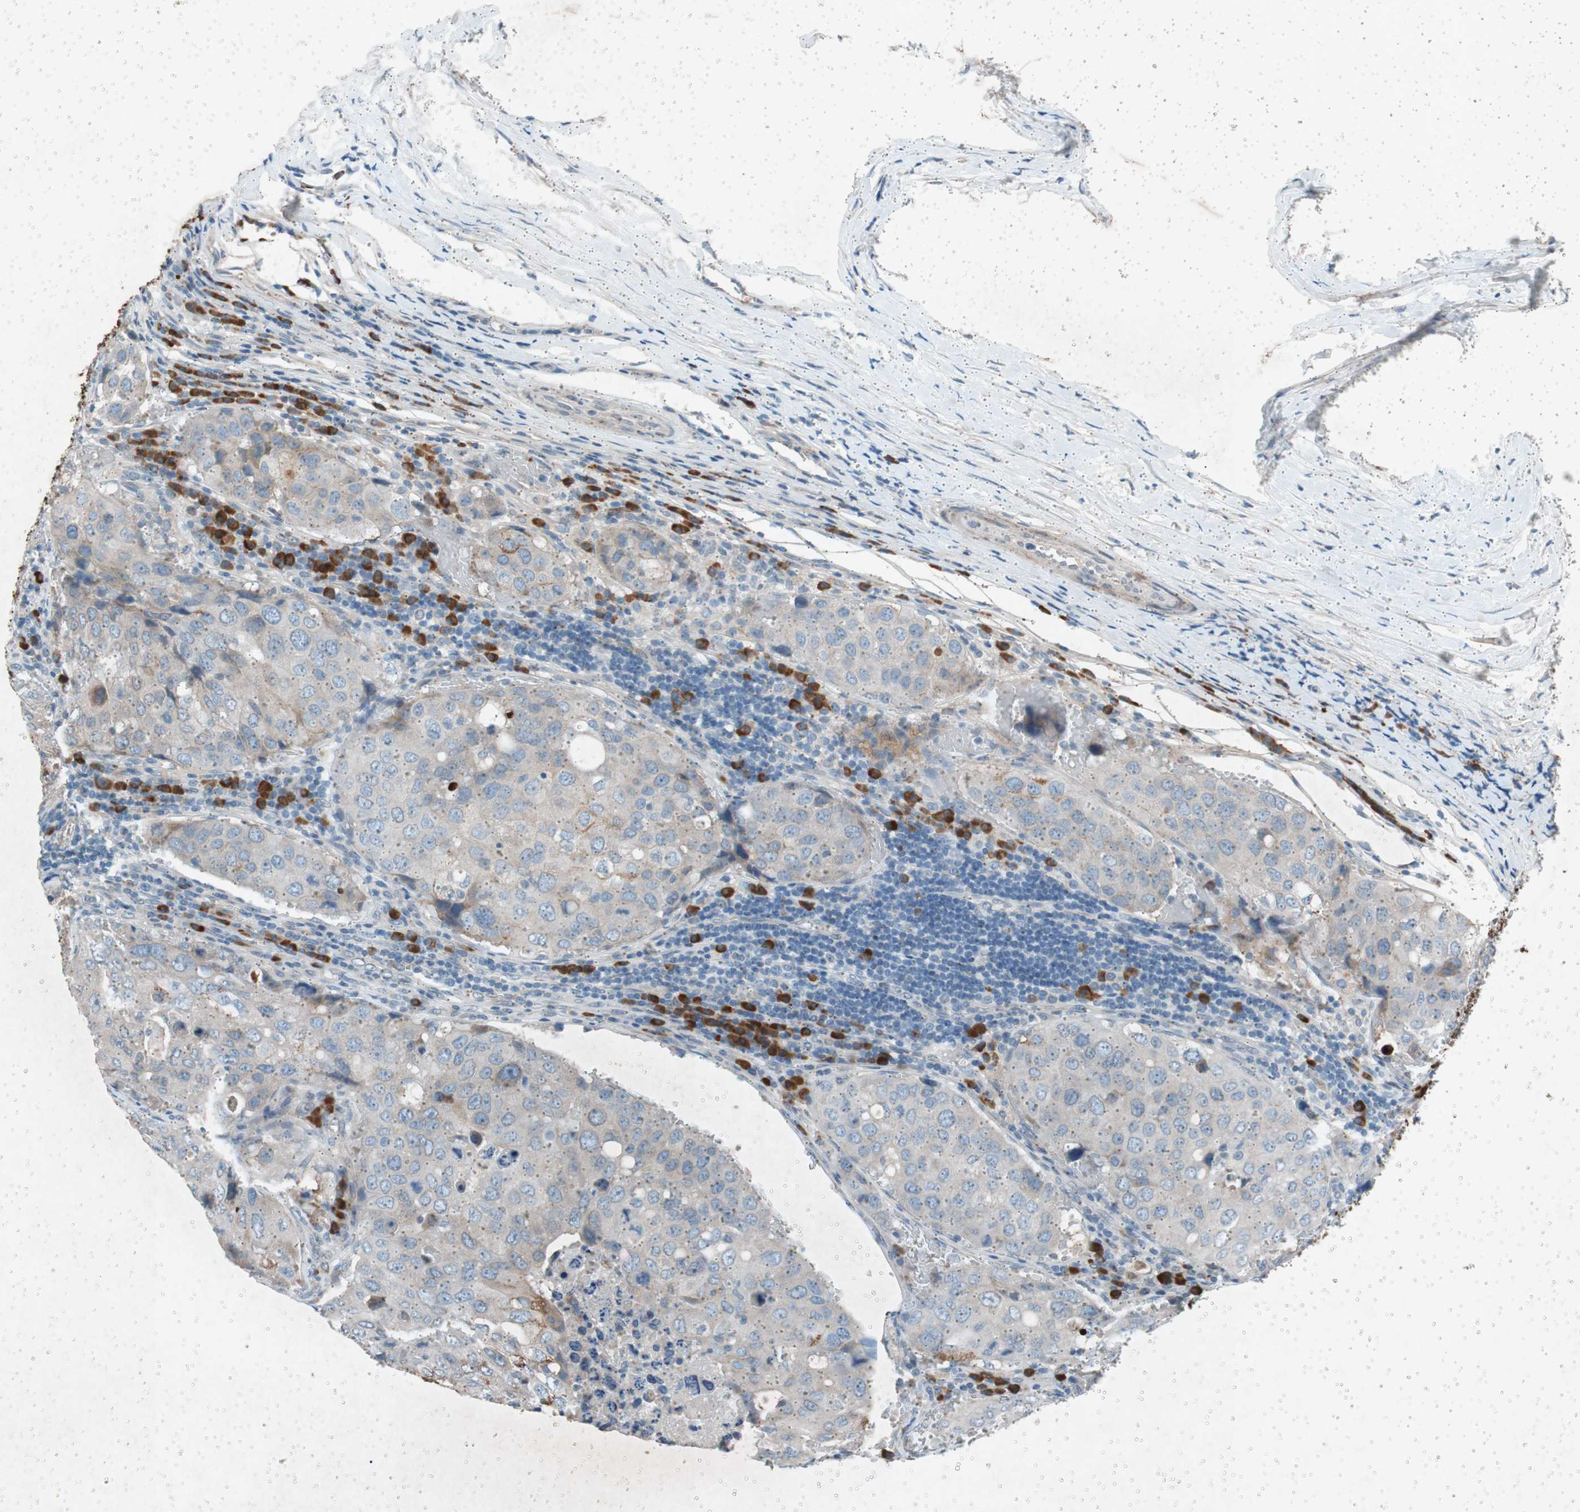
{"staining": {"intensity": "moderate", "quantity": "25%-75%", "location": "cytoplasmic/membranous"}, "tissue": "urothelial cancer", "cell_type": "Tumor cells", "image_type": "cancer", "snomed": [{"axis": "morphology", "description": "Urothelial carcinoma, High grade"}, {"axis": "topography", "description": "Lymph node"}, {"axis": "topography", "description": "Urinary bladder"}], "caption": "Tumor cells display medium levels of moderate cytoplasmic/membranous staining in about 25%-75% of cells in high-grade urothelial carcinoma.", "gene": "GRB7", "patient": {"sex": "male", "age": 51}}